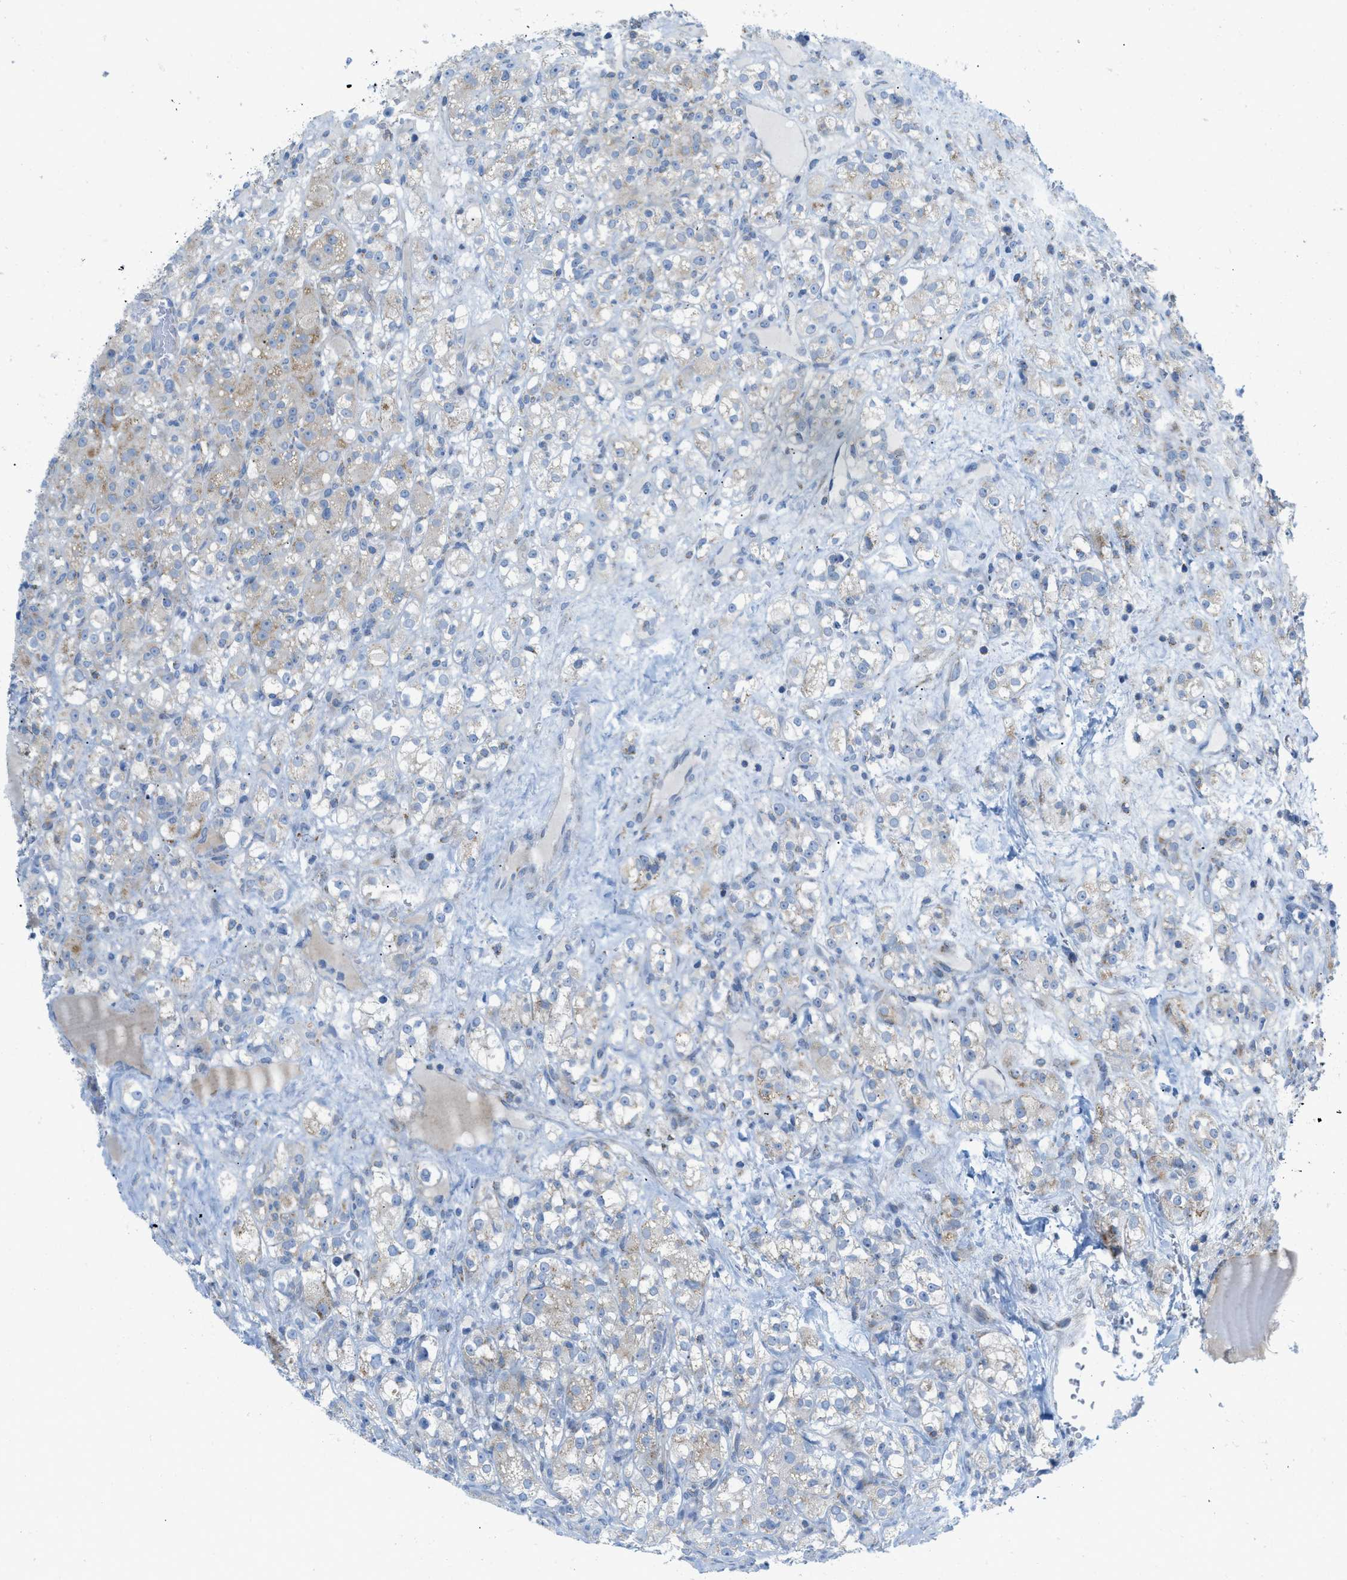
{"staining": {"intensity": "moderate", "quantity": "<25%", "location": "cytoplasmic/membranous"}, "tissue": "renal cancer", "cell_type": "Tumor cells", "image_type": "cancer", "snomed": [{"axis": "morphology", "description": "Normal tissue, NOS"}, {"axis": "morphology", "description": "Adenocarcinoma, NOS"}, {"axis": "topography", "description": "Kidney"}], "caption": "About <25% of tumor cells in human adenocarcinoma (renal) show moderate cytoplasmic/membranous protein staining as visualized by brown immunohistochemical staining.", "gene": "RBBP9", "patient": {"sex": "male", "age": 61}}